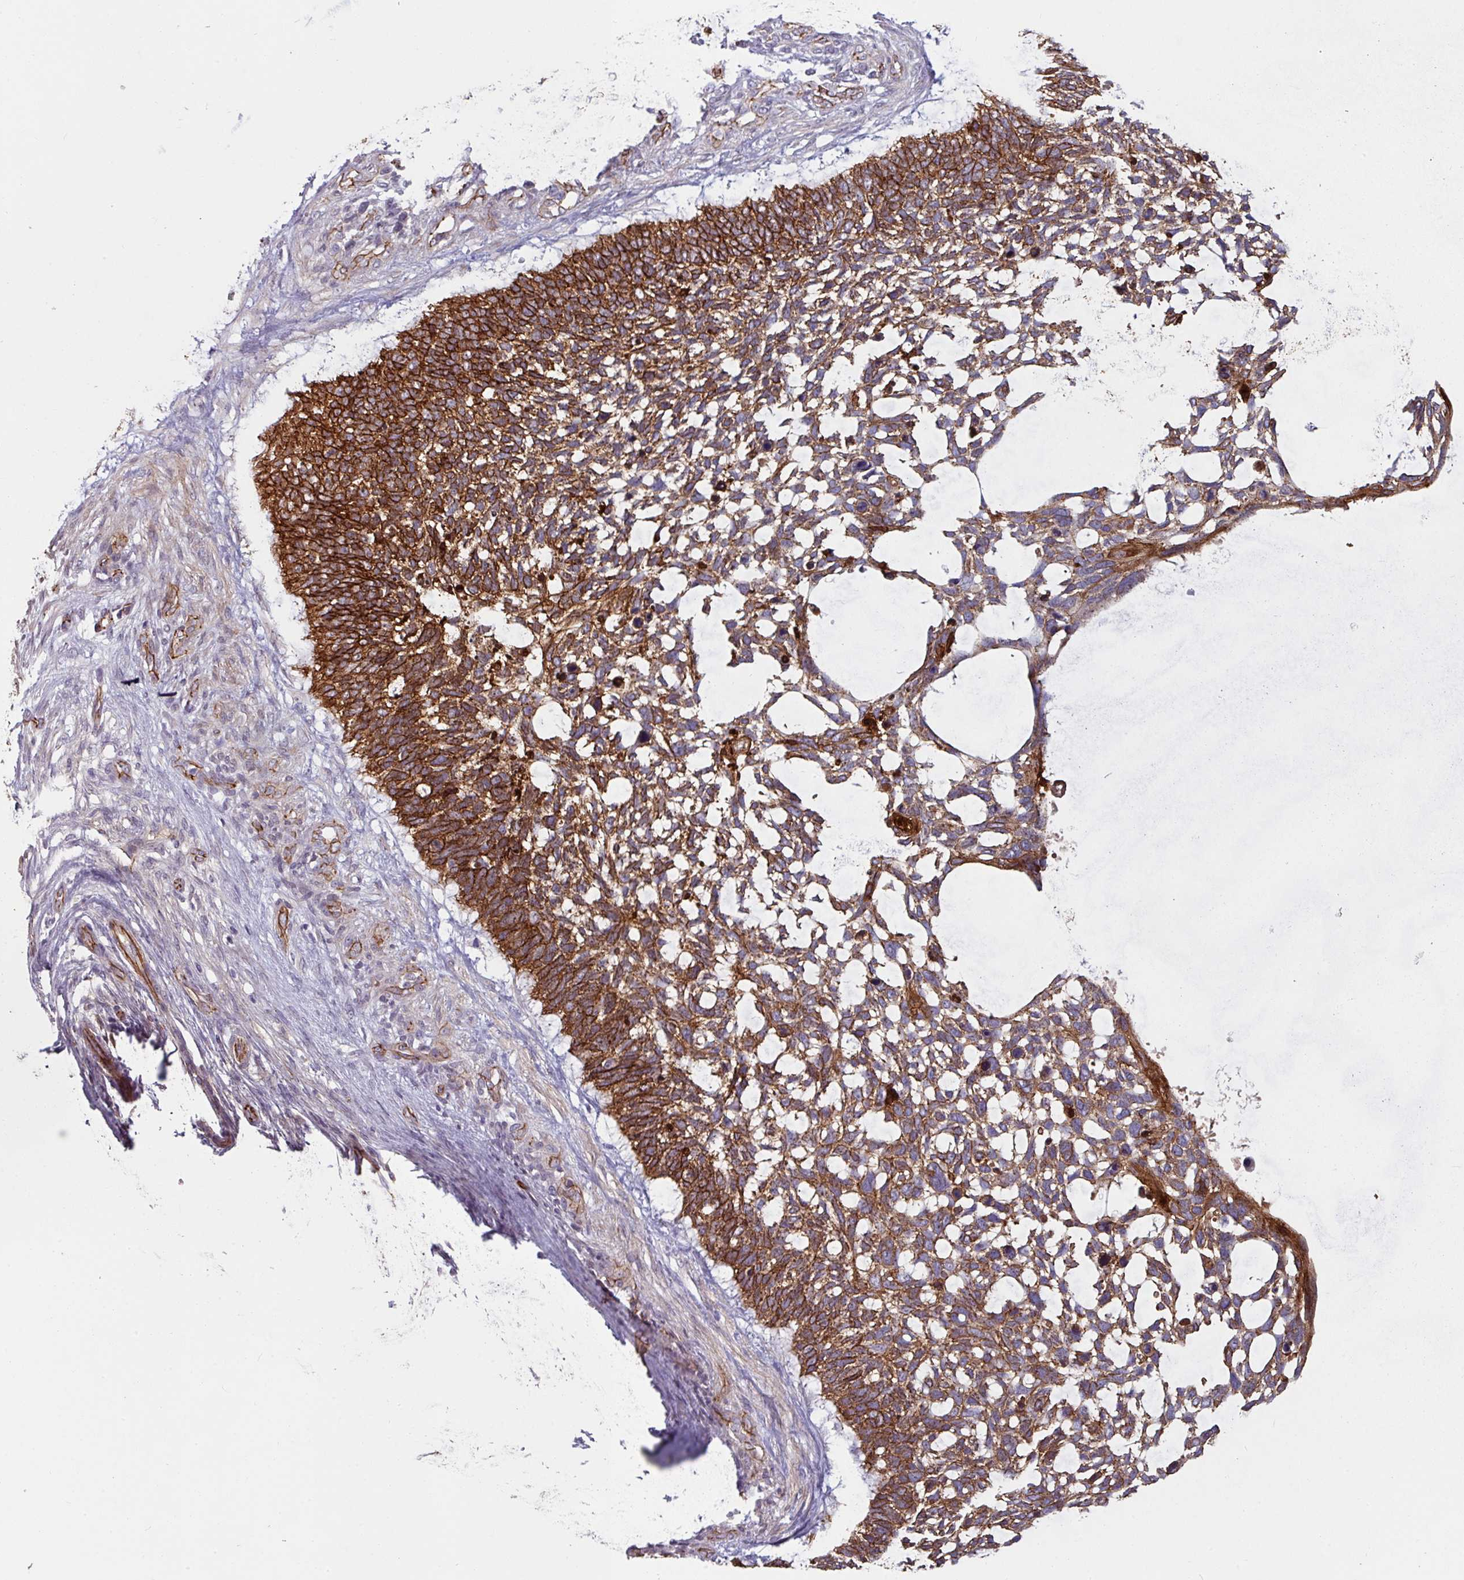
{"staining": {"intensity": "strong", "quantity": ">75%", "location": "cytoplasmic/membranous"}, "tissue": "skin cancer", "cell_type": "Tumor cells", "image_type": "cancer", "snomed": [{"axis": "morphology", "description": "Basal cell carcinoma"}, {"axis": "topography", "description": "Skin"}], "caption": "This micrograph demonstrates immunohistochemistry staining of skin basal cell carcinoma, with high strong cytoplasmic/membranous positivity in about >75% of tumor cells.", "gene": "JUP", "patient": {"sex": "male", "age": 88}}